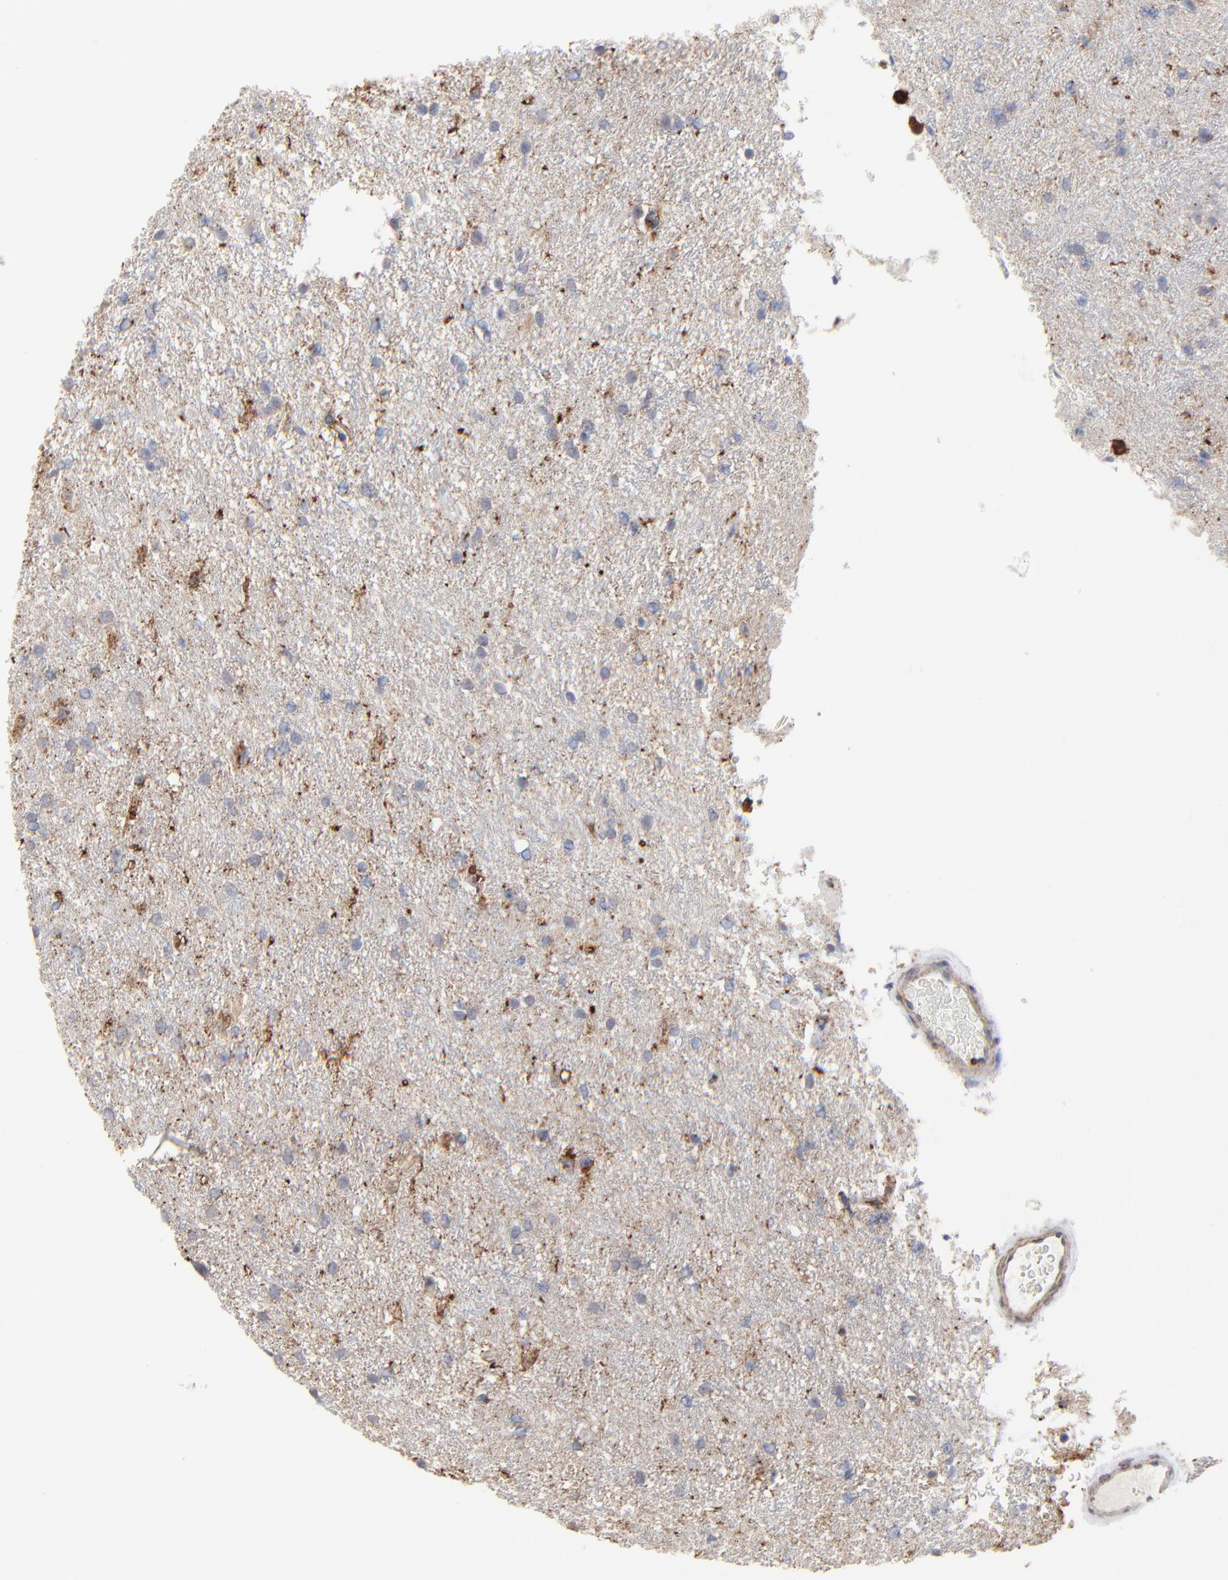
{"staining": {"intensity": "negative", "quantity": "none", "location": "none"}, "tissue": "glioma", "cell_type": "Tumor cells", "image_type": "cancer", "snomed": [{"axis": "morphology", "description": "Glioma, malignant, High grade"}, {"axis": "topography", "description": "Brain"}], "caption": "This is a micrograph of immunohistochemistry staining of high-grade glioma (malignant), which shows no staining in tumor cells.", "gene": "SLC6A14", "patient": {"sex": "female", "age": 50}}